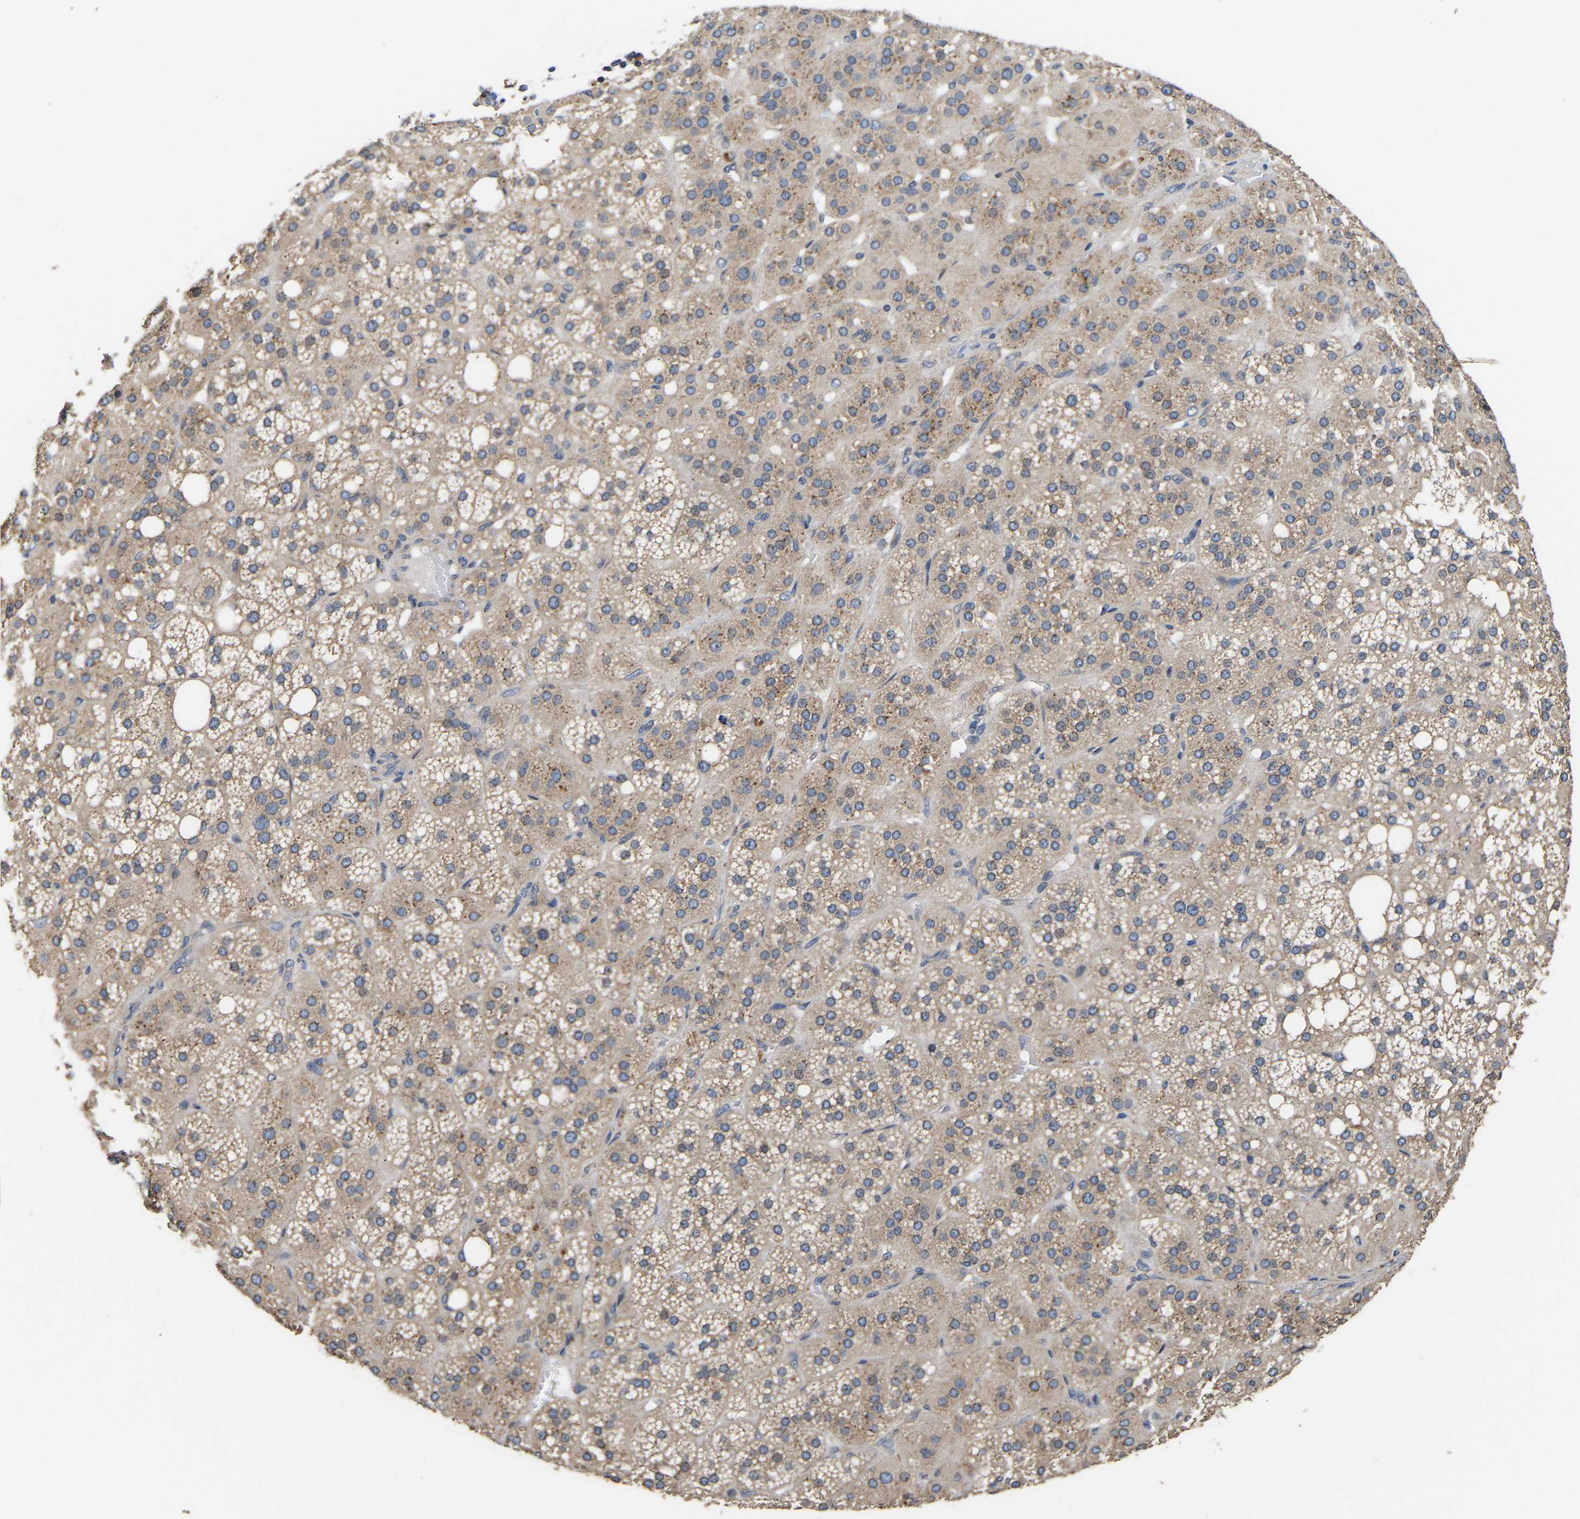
{"staining": {"intensity": "weak", "quantity": ">75%", "location": "cytoplasmic/membranous"}, "tissue": "adrenal gland", "cell_type": "Glandular cells", "image_type": "normal", "snomed": [{"axis": "morphology", "description": "Normal tissue, NOS"}, {"axis": "topography", "description": "Adrenal gland"}], "caption": "Adrenal gland stained for a protein exhibits weak cytoplasmic/membranous positivity in glandular cells.", "gene": "AIMP2", "patient": {"sex": "female", "age": 59}}